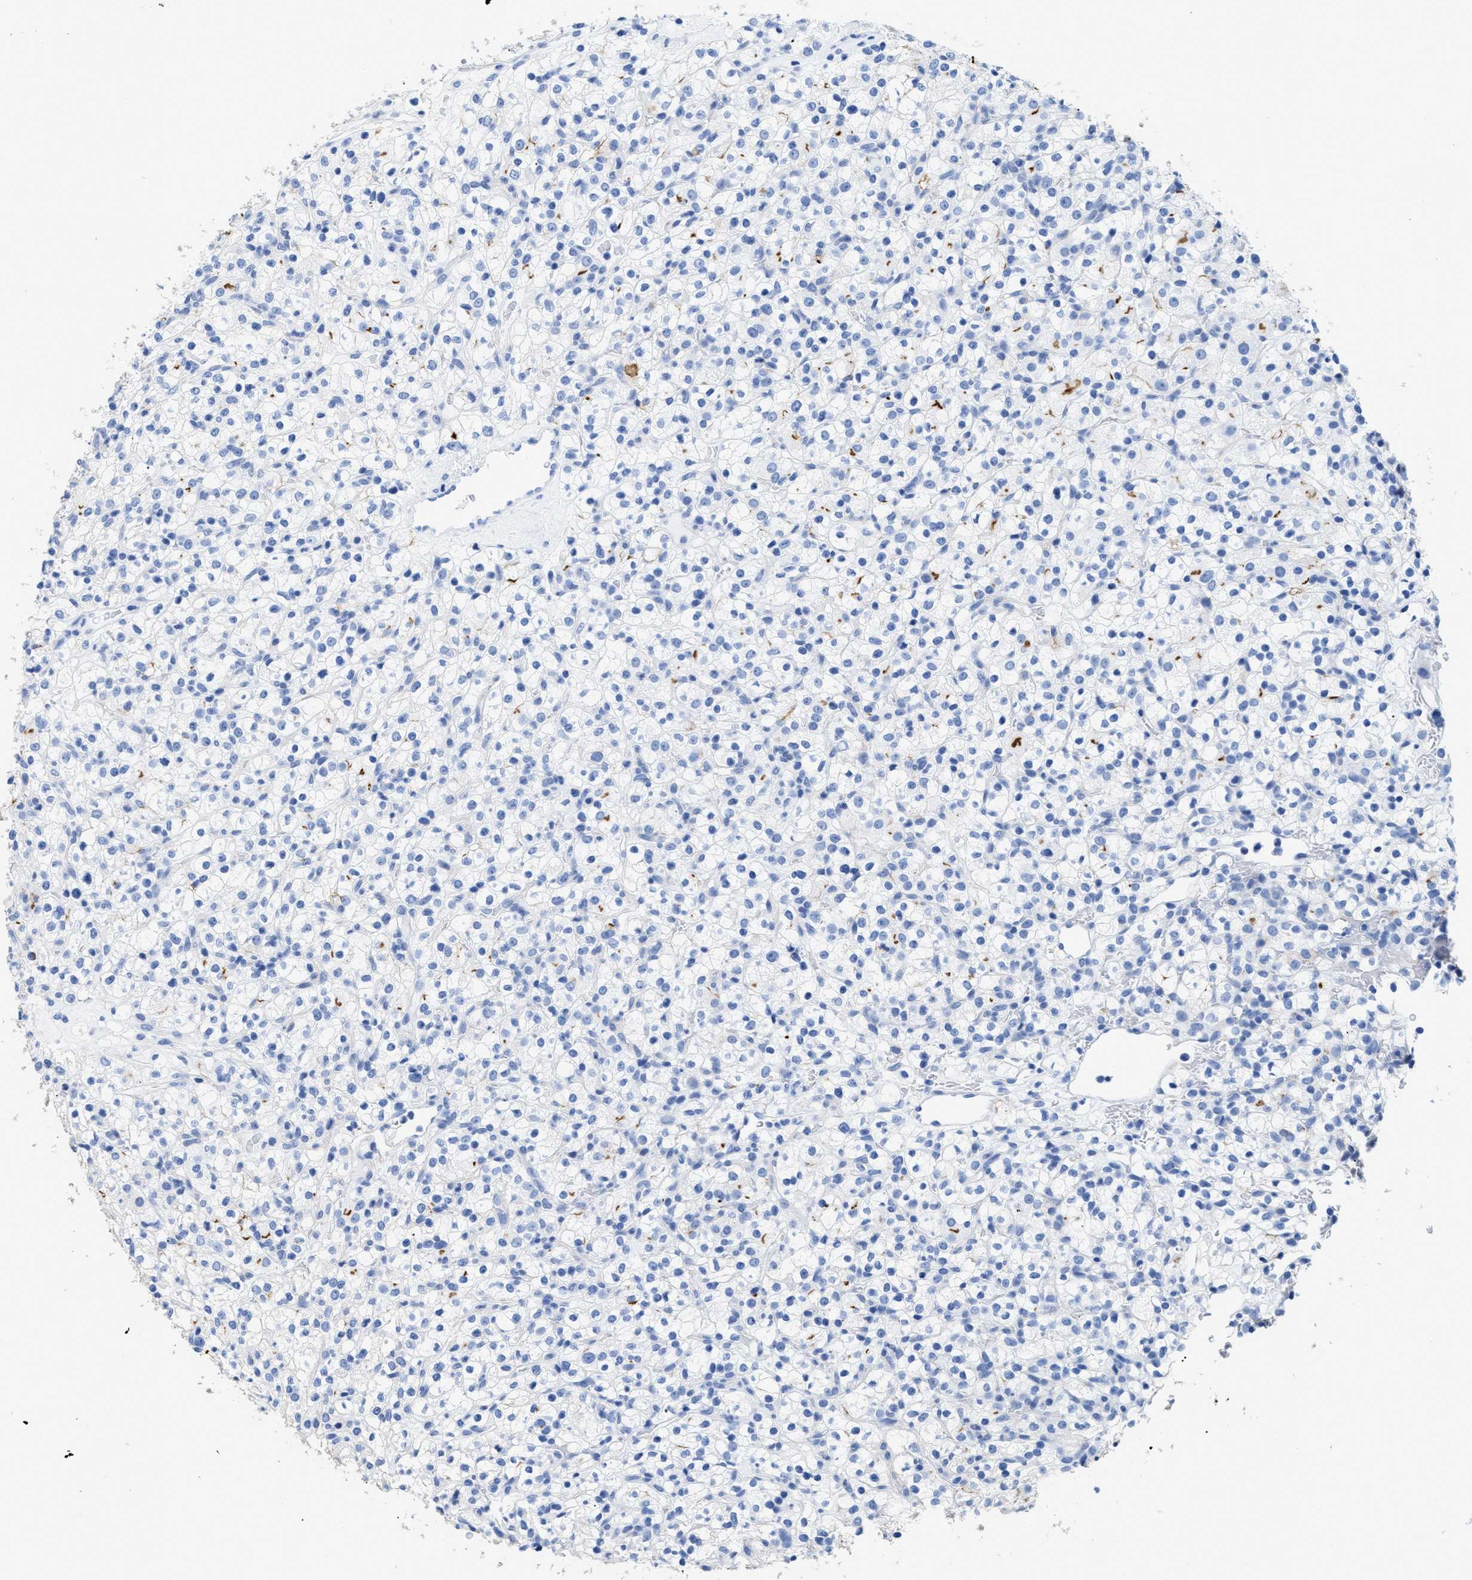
{"staining": {"intensity": "negative", "quantity": "none", "location": "none"}, "tissue": "renal cancer", "cell_type": "Tumor cells", "image_type": "cancer", "snomed": [{"axis": "morphology", "description": "Normal tissue, NOS"}, {"axis": "morphology", "description": "Adenocarcinoma, NOS"}, {"axis": "topography", "description": "Kidney"}], "caption": "Immunohistochemistry photomicrograph of neoplastic tissue: renal cancer stained with DAB (3,3'-diaminobenzidine) exhibits no significant protein staining in tumor cells.", "gene": "DLC1", "patient": {"sex": "female", "age": 72}}